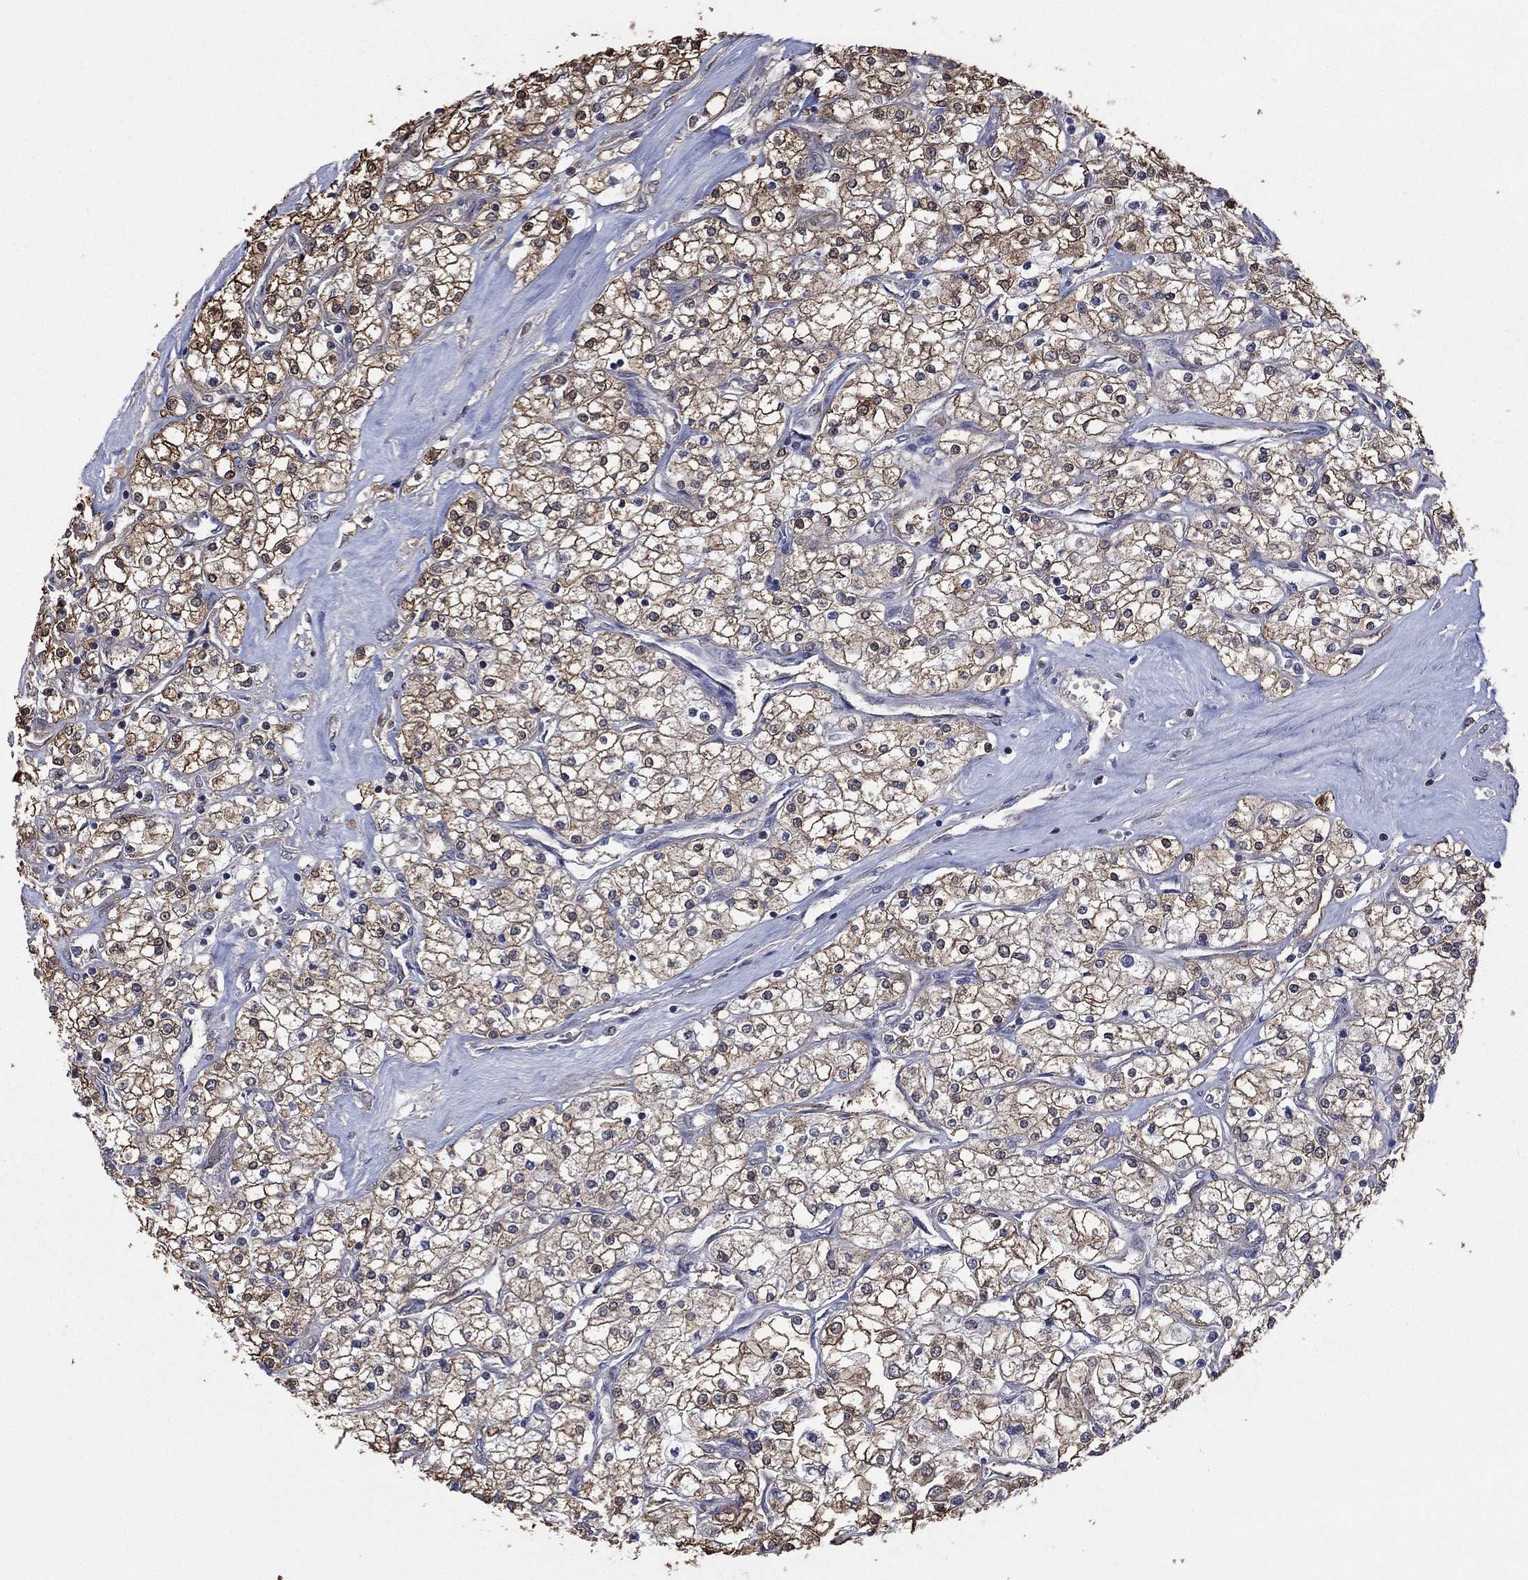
{"staining": {"intensity": "moderate", "quantity": ">75%", "location": "cytoplasmic/membranous"}, "tissue": "renal cancer", "cell_type": "Tumor cells", "image_type": "cancer", "snomed": [{"axis": "morphology", "description": "Adenocarcinoma, NOS"}, {"axis": "topography", "description": "Kidney"}], "caption": "Immunohistochemistry staining of adenocarcinoma (renal), which displays medium levels of moderate cytoplasmic/membranous positivity in about >75% of tumor cells indicating moderate cytoplasmic/membranous protein staining. The staining was performed using DAB (3,3'-diaminobenzidine) (brown) for protein detection and nuclei were counterstained in hematoxylin (blue).", "gene": "RNF114", "patient": {"sex": "male", "age": 80}}